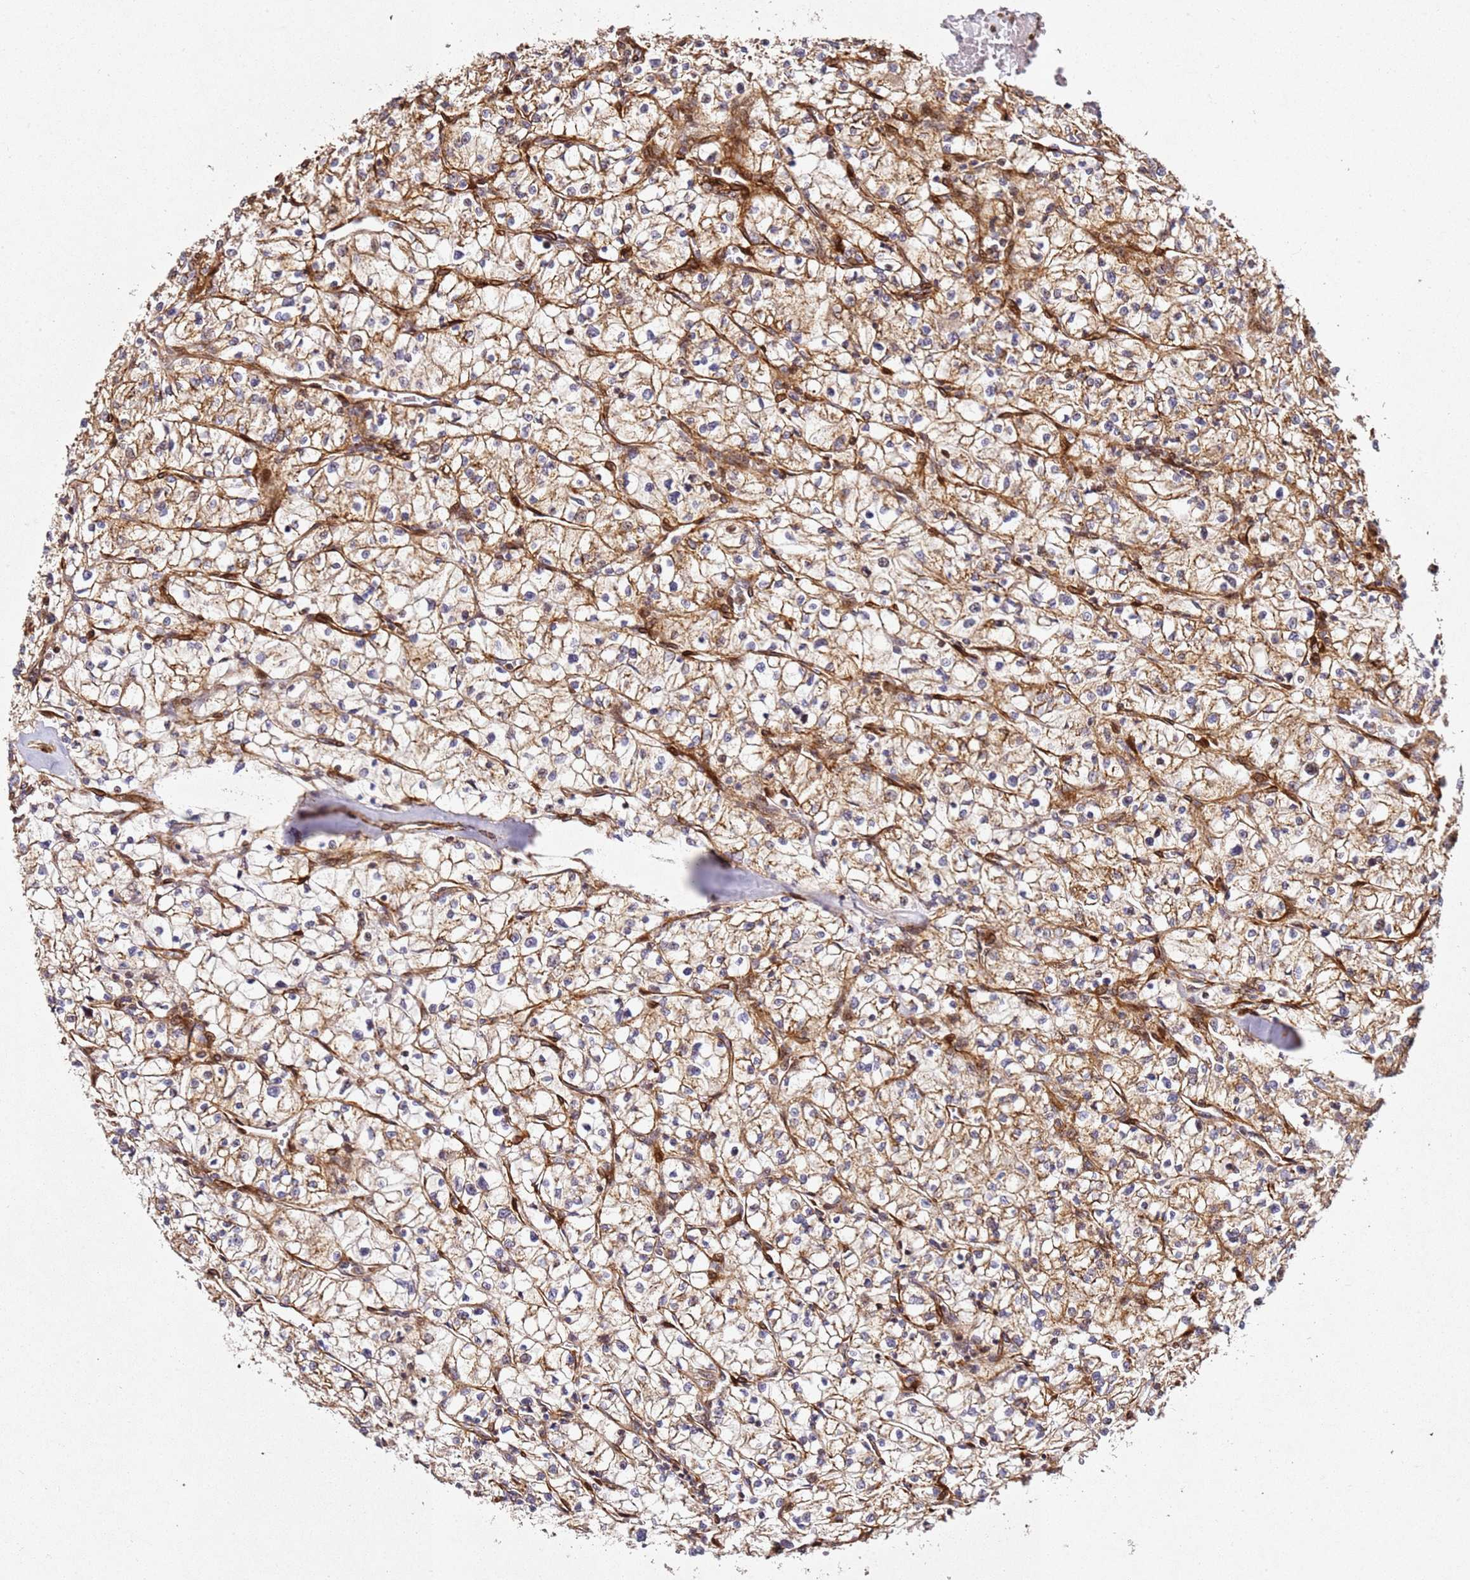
{"staining": {"intensity": "moderate", "quantity": "25%-75%", "location": "cytoplasmic/membranous"}, "tissue": "renal cancer", "cell_type": "Tumor cells", "image_type": "cancer", "snomed": [{"axis": "morphology", "description": "Adenocarcinoma, NOS"}, {"axis": "topography", "description": "Kidney"}], "caption": "Immunohistochemistry (IHC) (DAB (3,3'-diaminobenzidine)) staining of human renal adenocarcinoma exhibits moderate cytoplasmic/membranous protein positivity in approximately 25%-75% of tumor cells. (Stains: DAB in brown, nuclei in blue, Microscopy: brightfield microscopy at high magnification).", "gene": "ZNF296", "patient": {"sex": "female", "age": 64}}